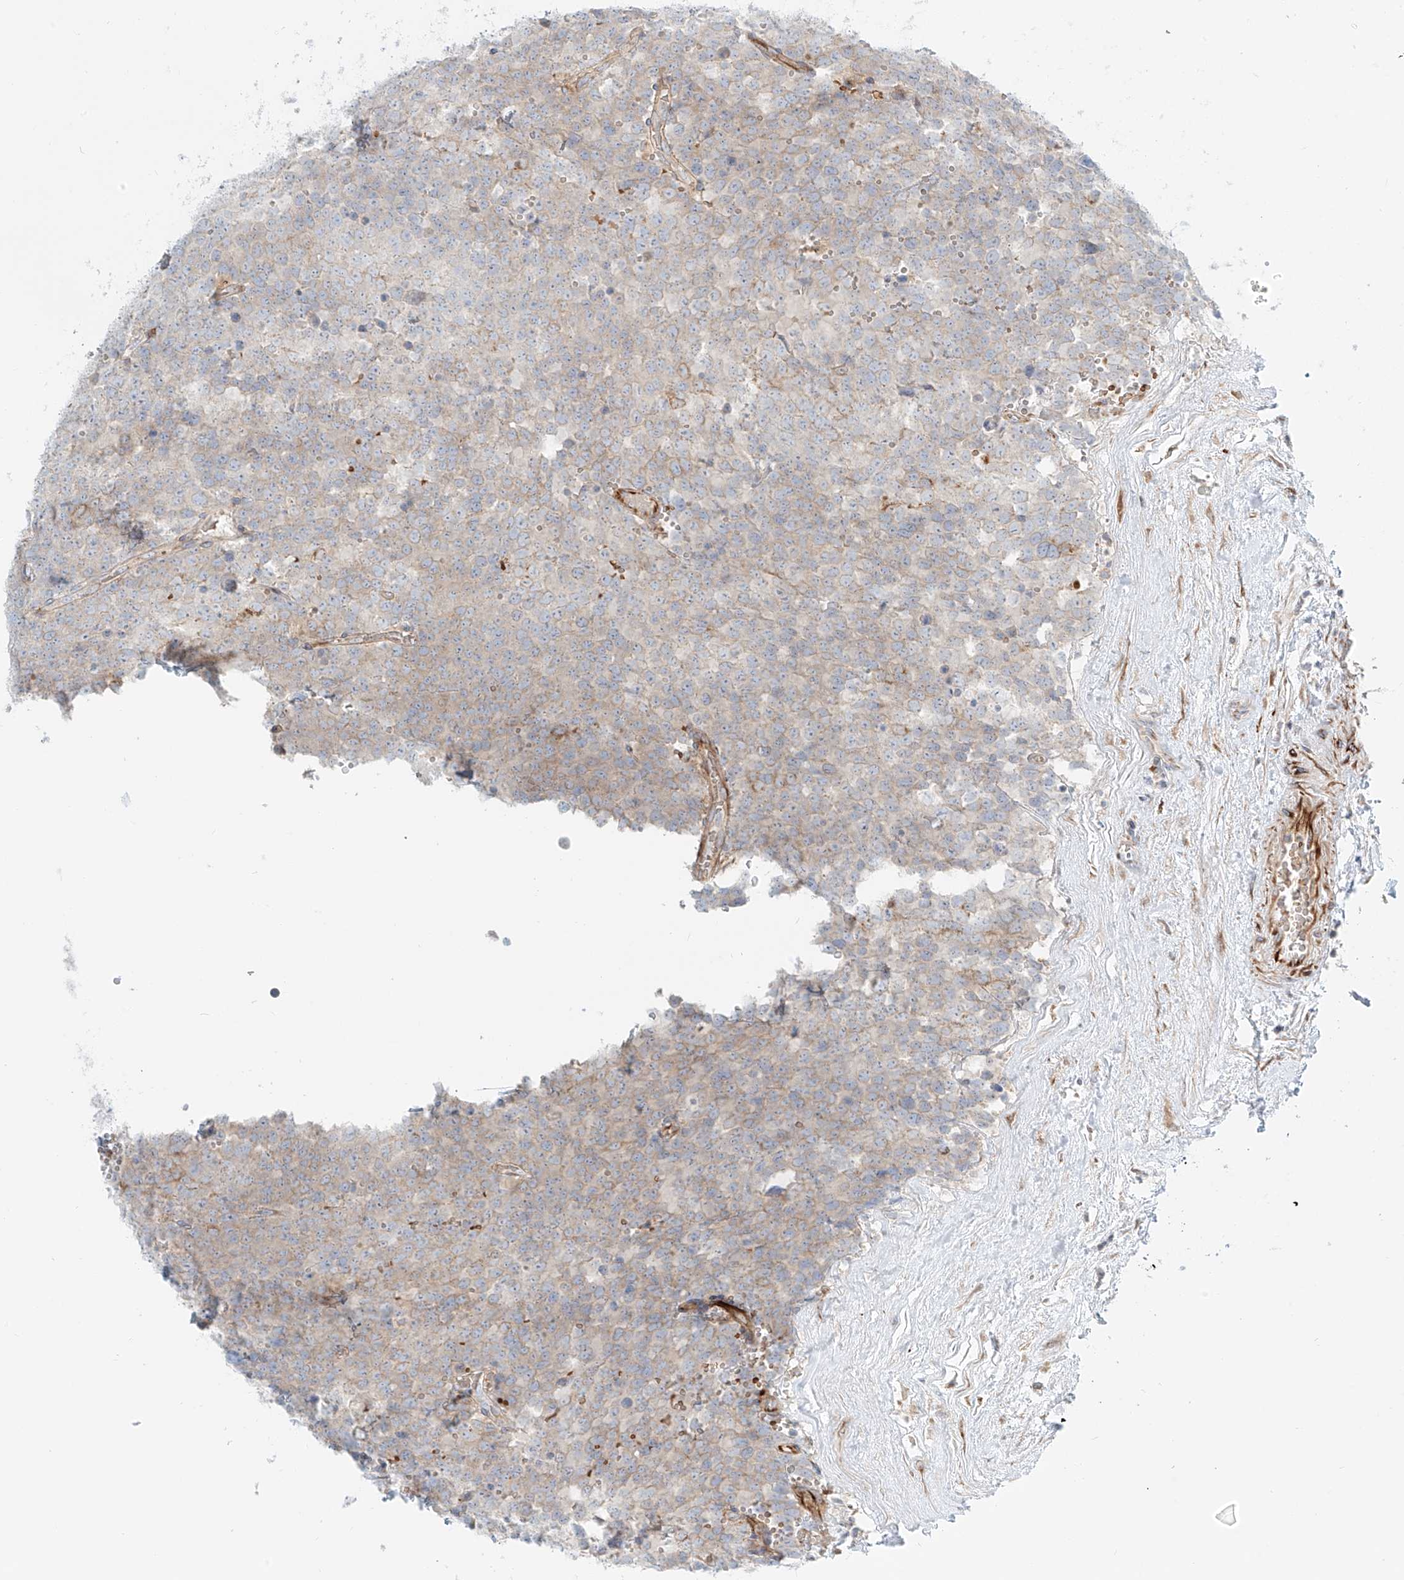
{"staining": {"intensity": "negative", "quantity": "none", "location": "none"}, "tissue": "testis cancer", "cell_type": "Tumor cells", "image_type": "cancer", "snomed": [{"axis": "morphology", "description": "Seminoma, NOS"}, {"axis": "topography", "description": "Testis"}], "caption": "Immunohistochemistry (IHC) histopathology image of neoplastic tissue: testis cancer stained with DAB displays no significant protein positivity in tumor cells.", "gene": "EIPR1", "patient": {"sex": "male", "age": 71}}